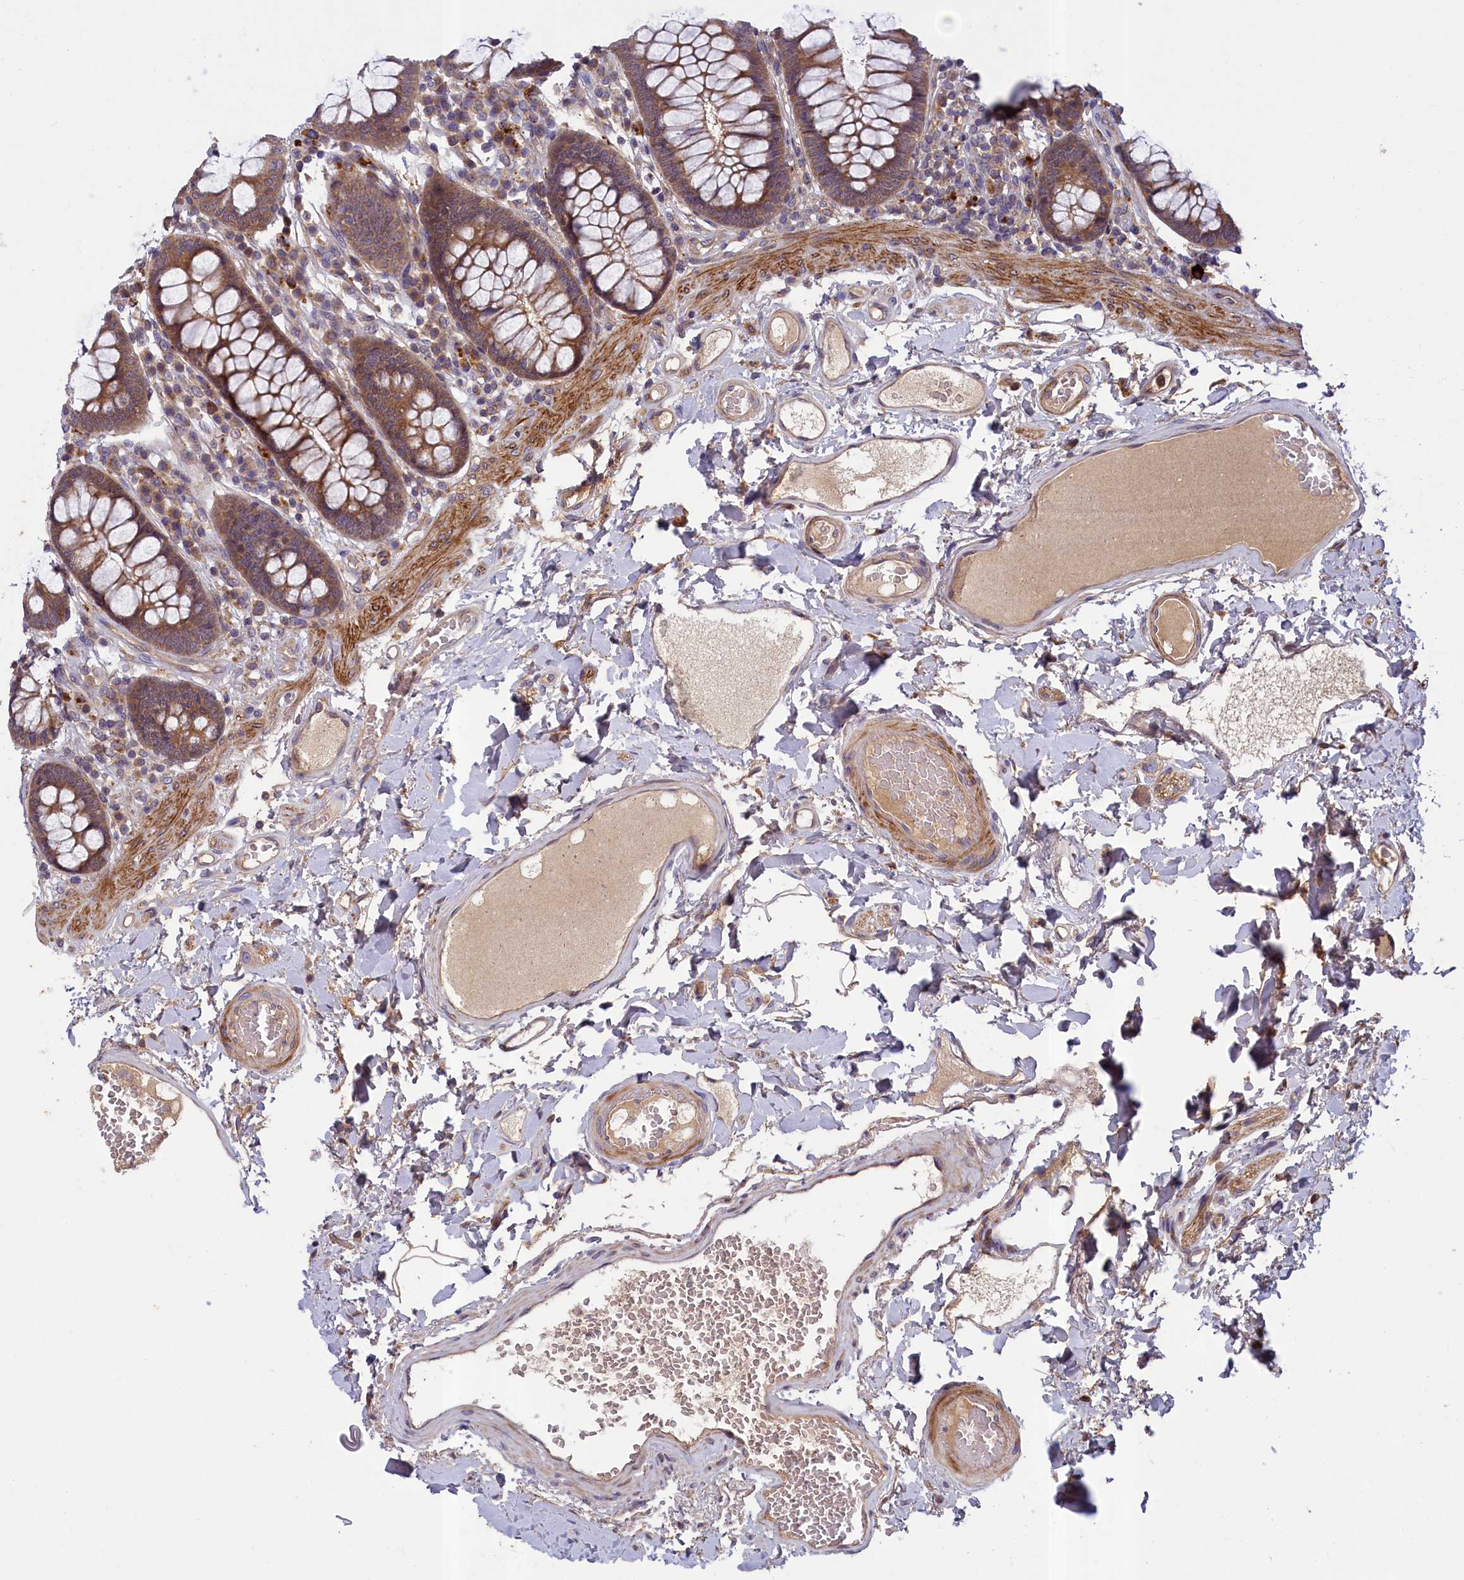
{"staining": {"intensity": "weak", "quantity": ">75%", "location": "cytoplasmic/membranous"}, "tissue": "colon", "cell_type": "Endothelial cells", "image_type": "normal", "snomed": [{"axis": "morphology", "description": "Normal tissue, NOS"}, {"axis": "topography", "description": "Colon"}], "caption": "Endothelial cells show low levels of weak cytoplasmic/membranous staining in approximately >75% of cells in benign human colon.", "gene": "NUBP1", "patient": {"sex": "male", "age": 84}}